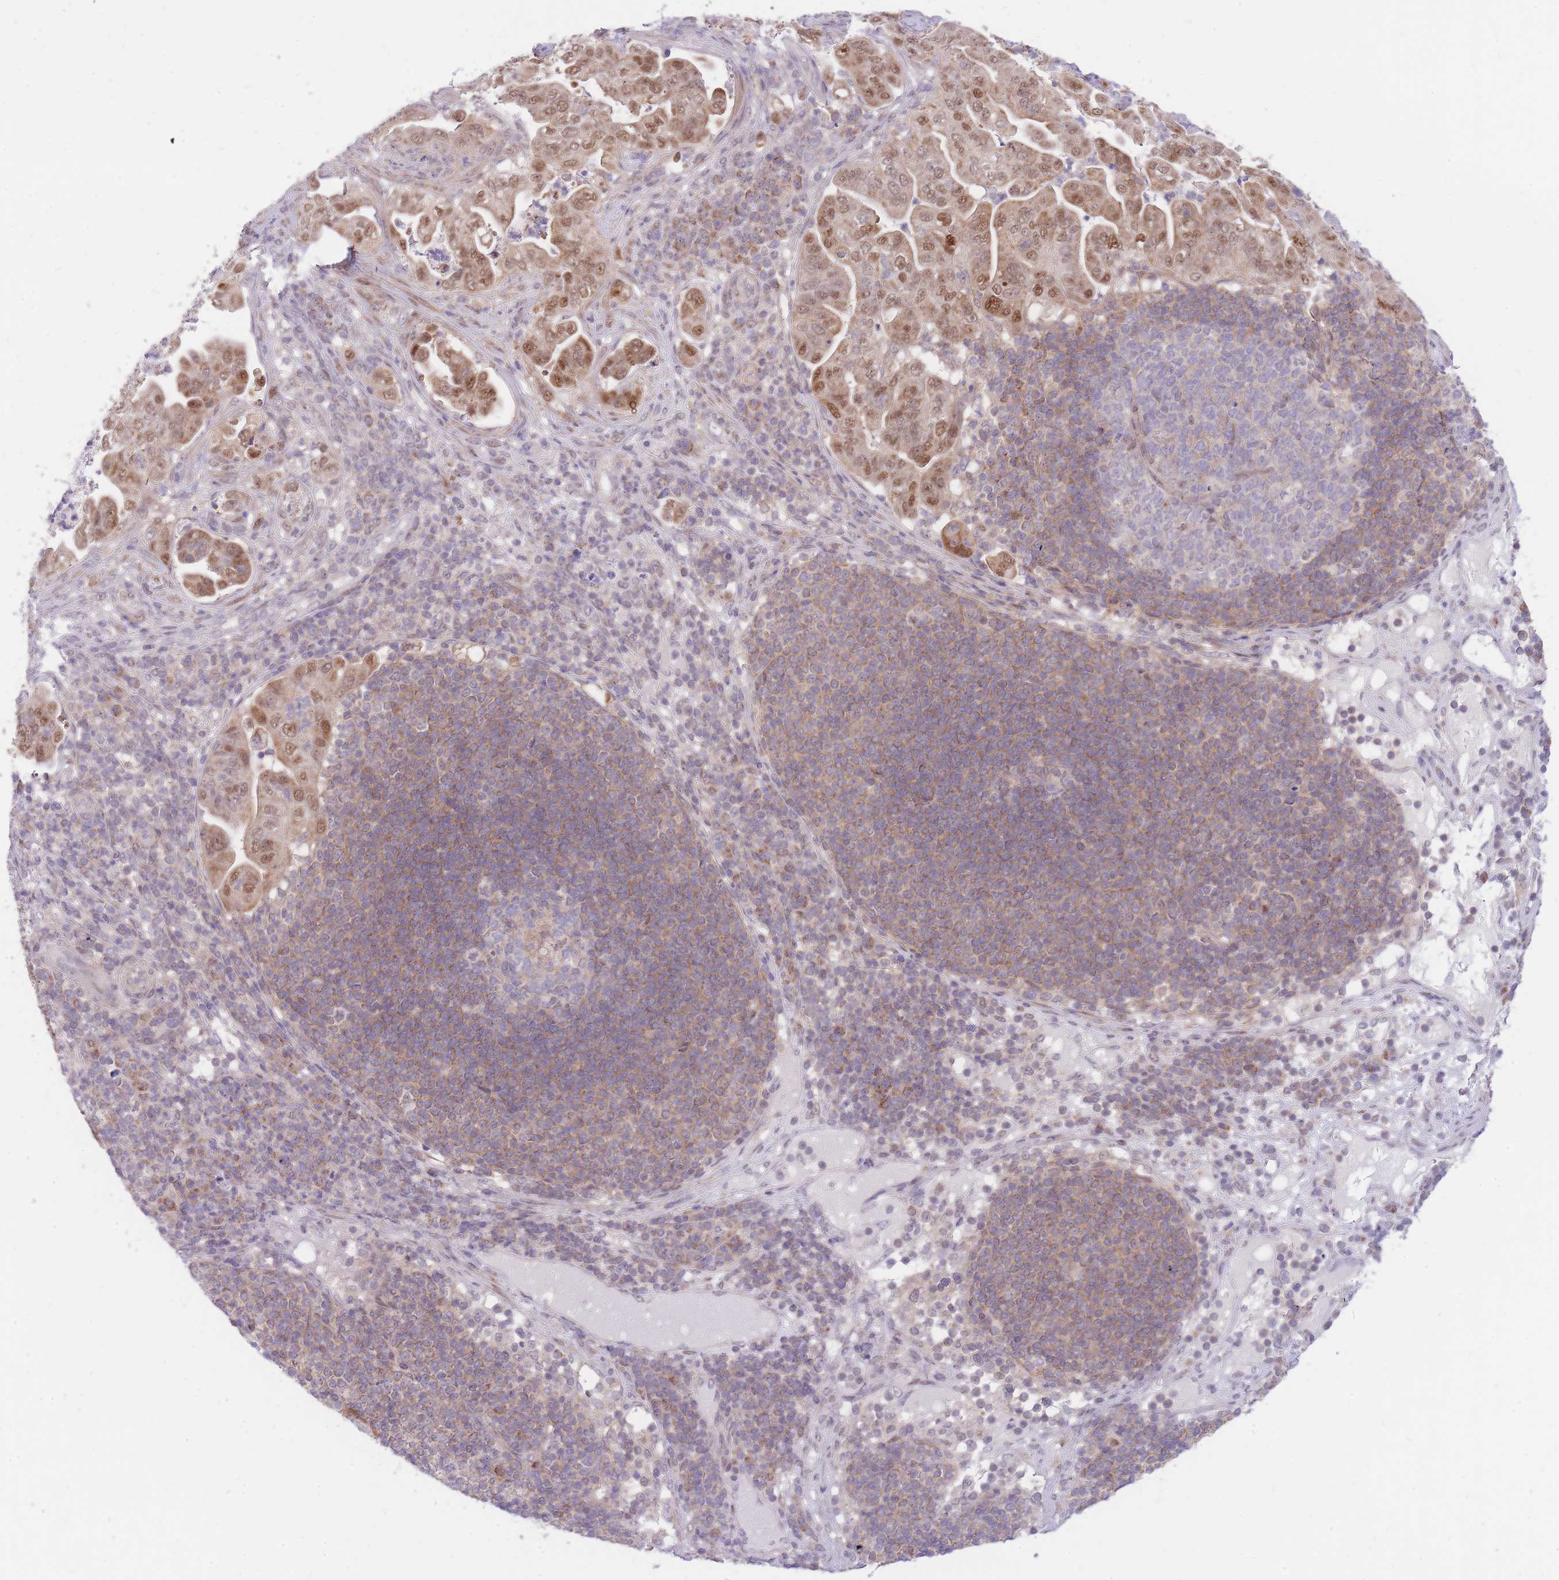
{"staining": {"intensity": "moderate", "quantity": ">75%", "location": "cytoplasmic/membranous,nuclear"}, "tissue": "pancreatic cancer", "cell_type": "Tumor cells", "image_type": "cancer", "snomed": [{"axis": "morphology", "description": "Adenocarcinoma, NOS"}, {"axis": "topography", "description": "Pancreas"}], "caption": "Moderate cytoplasmic/membranous and nuclear expression for a protein is seen in about >75% of tumor cells of adenocarcinoma (pancreatic) using immunohistochemistry (IHC).", "gene": "MINDY2", "patient": {"sex": "female", "age": 63}}